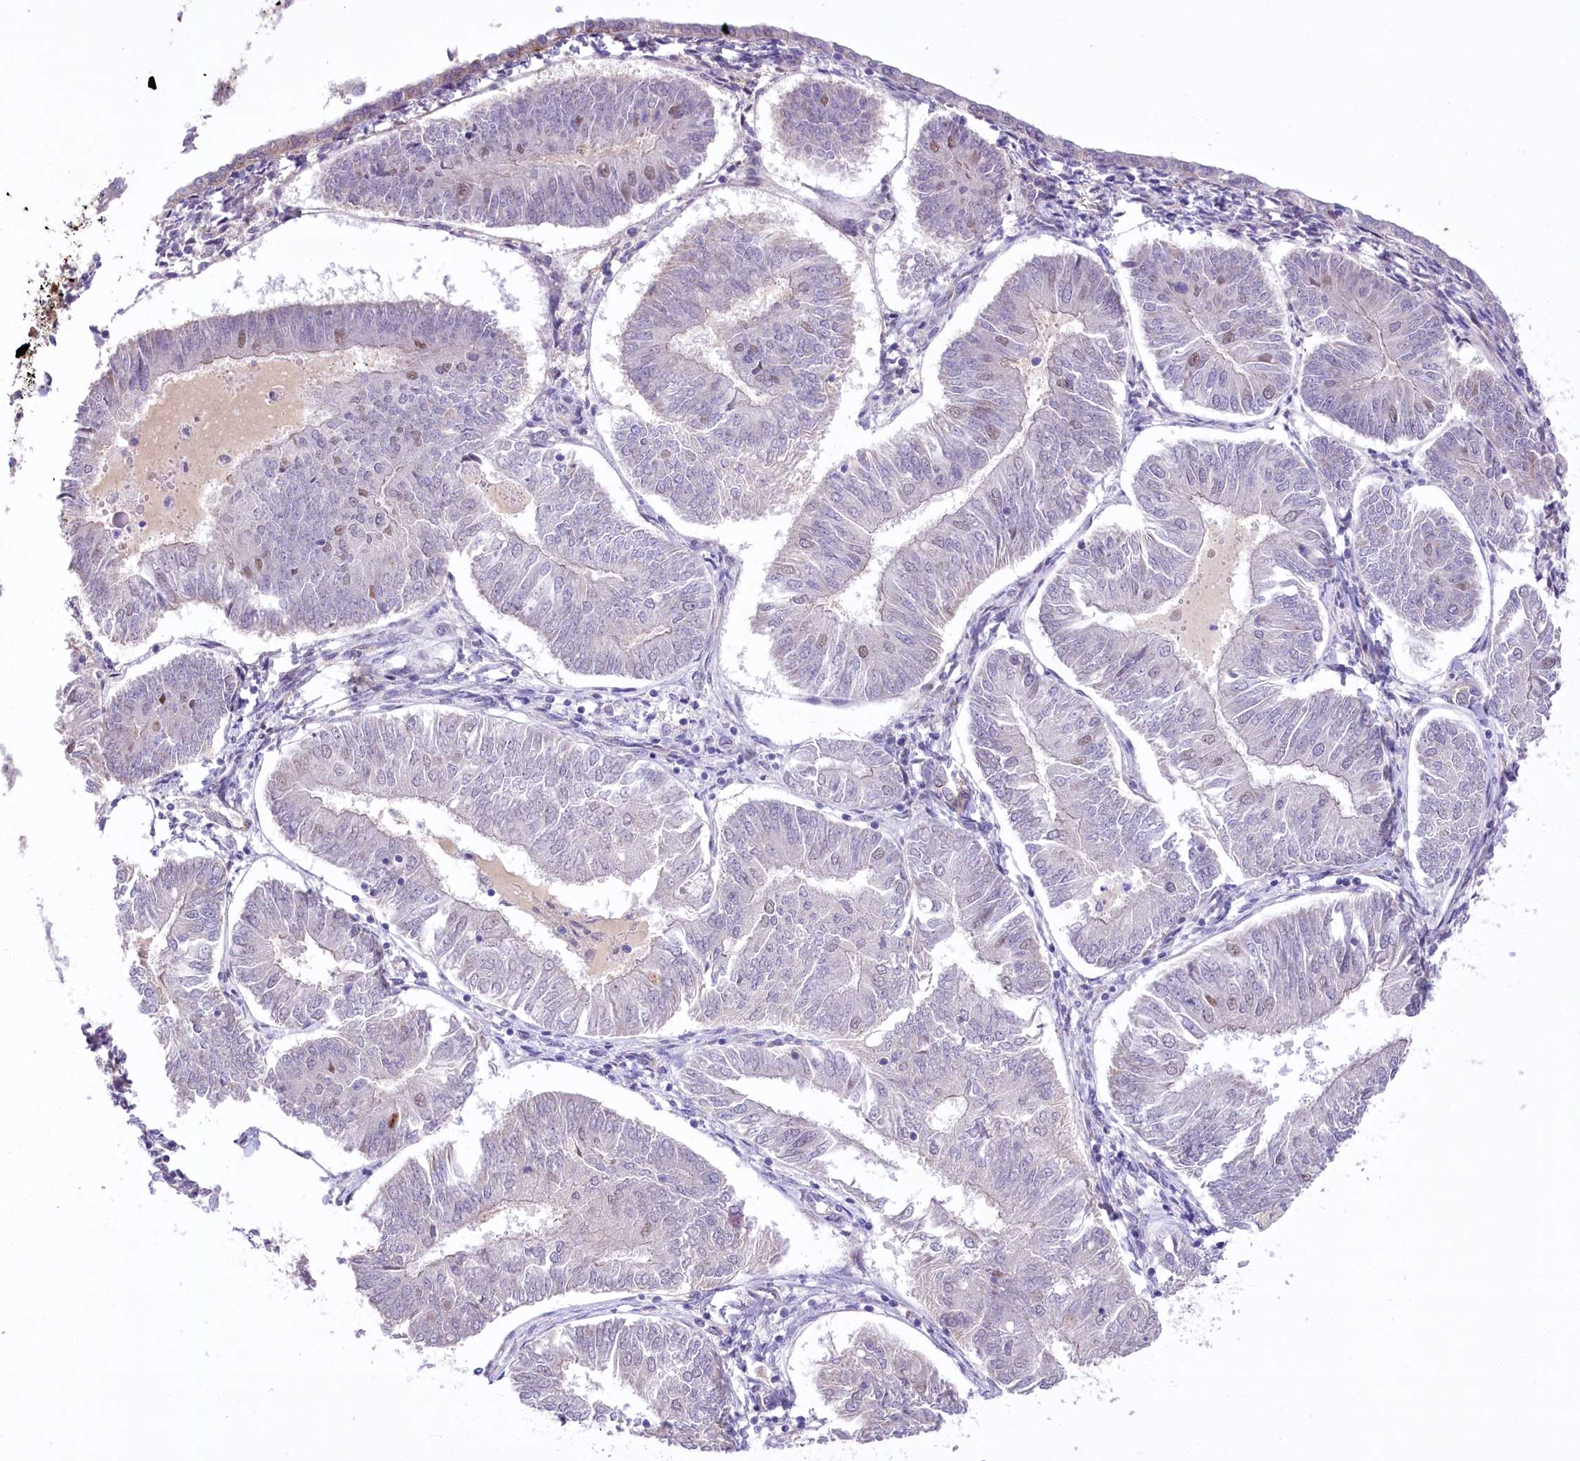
{"staining": {"intensity": "negative", "quantity": "none", "location": "none"}, "tissue": "endometrial cancer", "cell_type": "Tumor cells", "image_type": "cancer", "snomed": [{"axis": "morphology", "description": "Adenocarcinoma, NOS"}, {"axis": "topography", "description": "Endometrium"}], "caption": "The IHC image has no significant staining in tumor cells of adenocarcinoma (endometrial) tissue. The staining is performed using DAB brown chromogen with nuclei counter-stained in using hematoxylin.", "gene": "CEP164", "patient": {"sex": "female", "age": 58}}